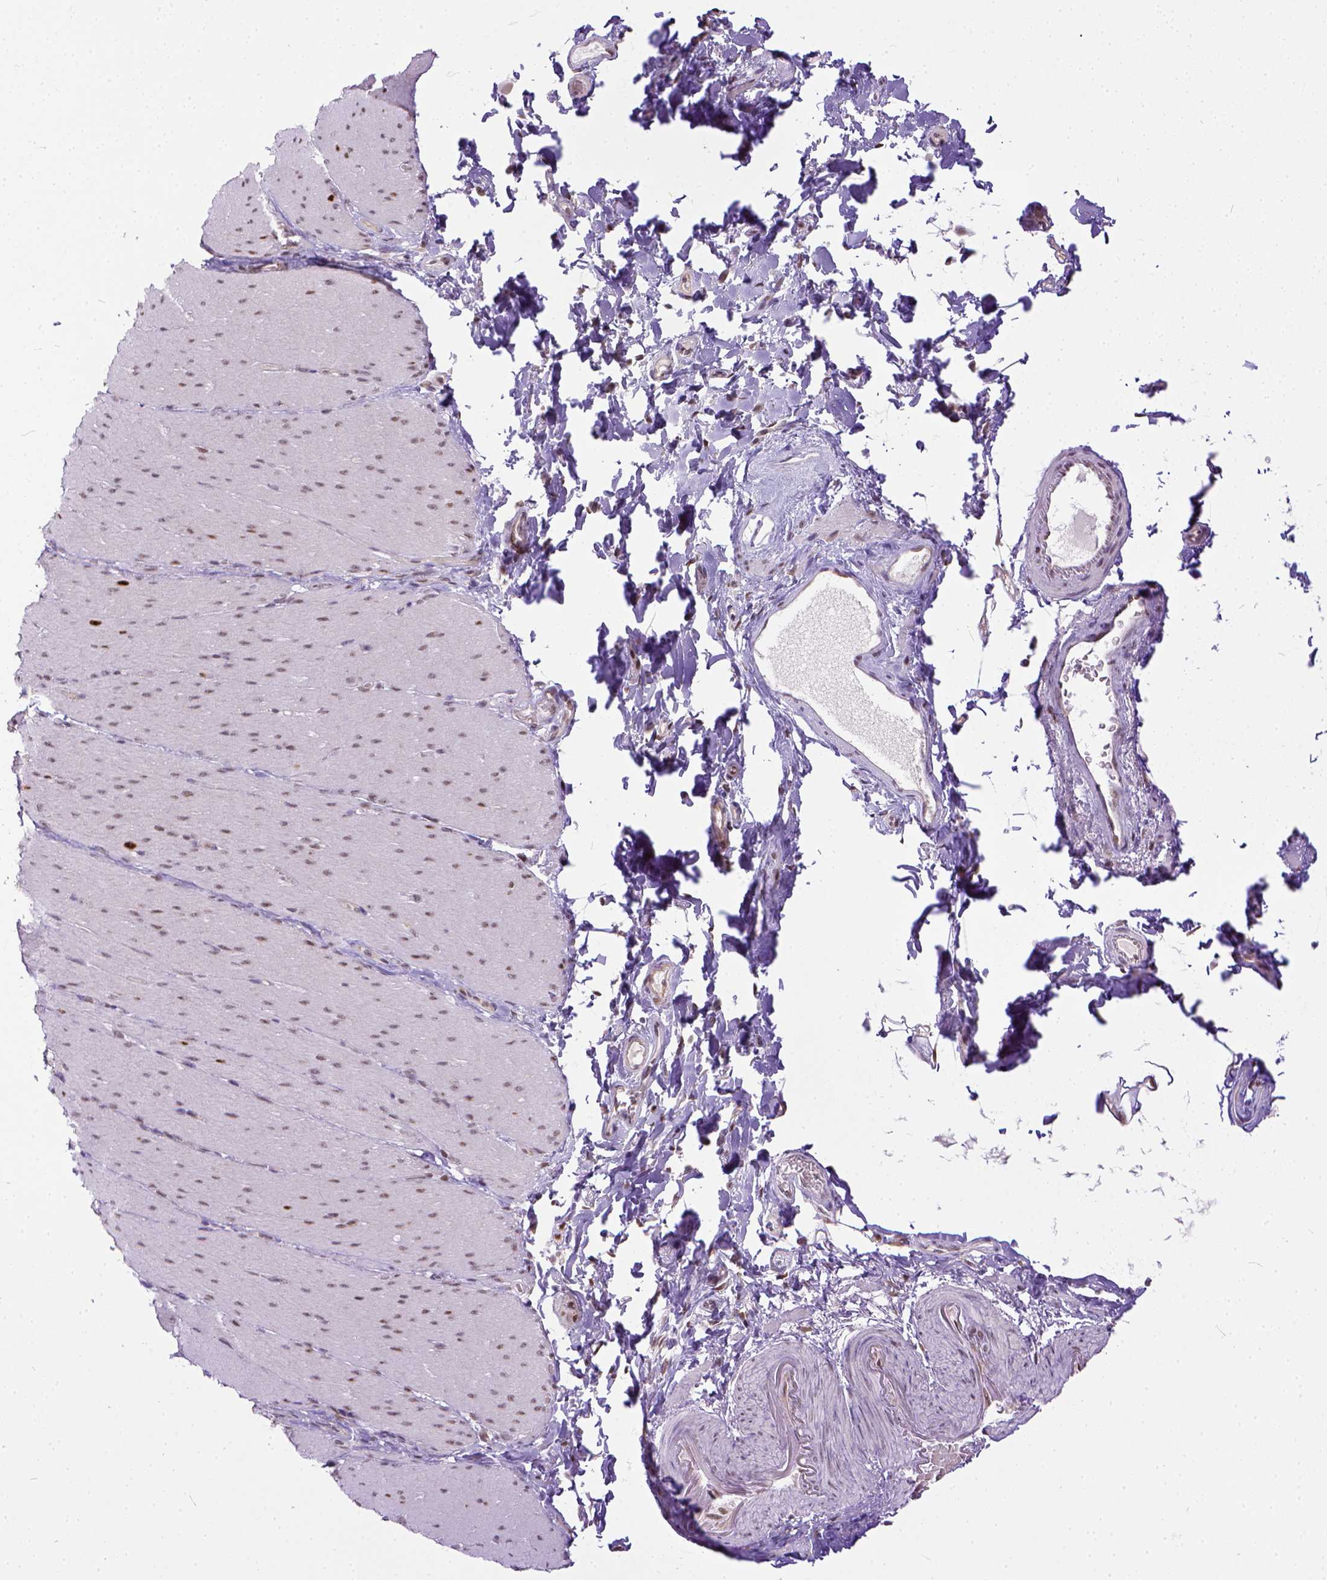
{"staining": {"intensity": "weak", "quantity": ">75%", "location": "nuclear"}, "tissue": "smooth muscle", "cell_type": "Smooth muscle cells", "image_type": "normal", "snomed": [{"axis": "morphology", "description": "Normal tissue, NOS"}, {"axis": "topography", "description": "Smooth muscle"}, {"axis": "topography", "description": "Colon"}], "caption": "Smooth muscle stained with a protein marker shows weak staining in smooth muscle cells.", "gene": "ERCC1", "patient": {"sex": "male", "age": 73}}